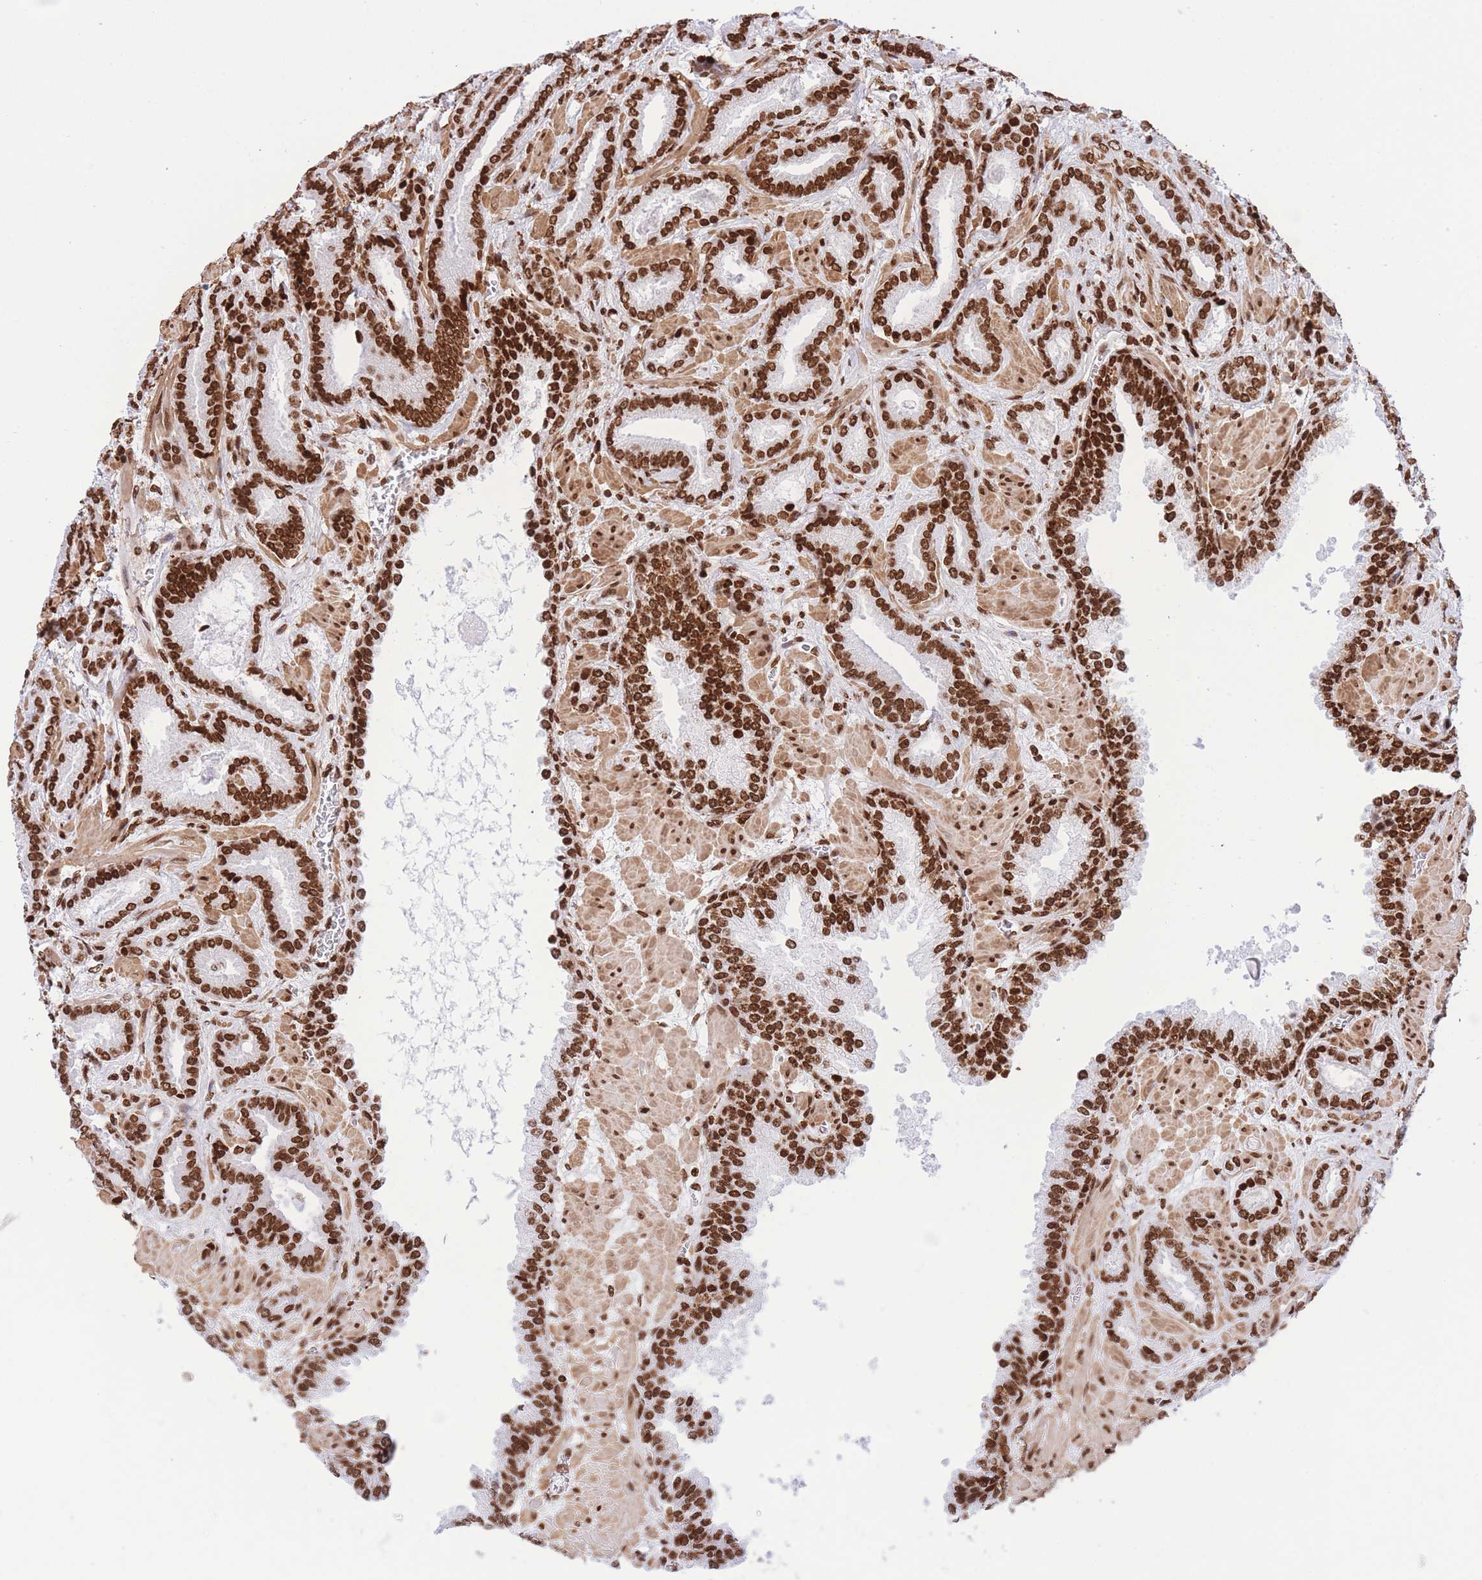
{"staining": {"intensity": "strong", "quantity": ">75%", "location": "nuclear"}, "tissue": "prostate cancer", "cell_type": "Tumor cells", "image_type": "cancer", "snomed": [{"axis": "morphology", "description": "Adenocarcinoma, Low grade"}, {"axis": "topography", "description": "Prostate"}], "caption": "Approximately >75% of tumor cells in human prostate cancer demonstrate strong nuclear protein staining as visualized by brown immunohistochemical staining.", "gene": "H2BC11", "patient": {"sex": "male", "age": 62}}